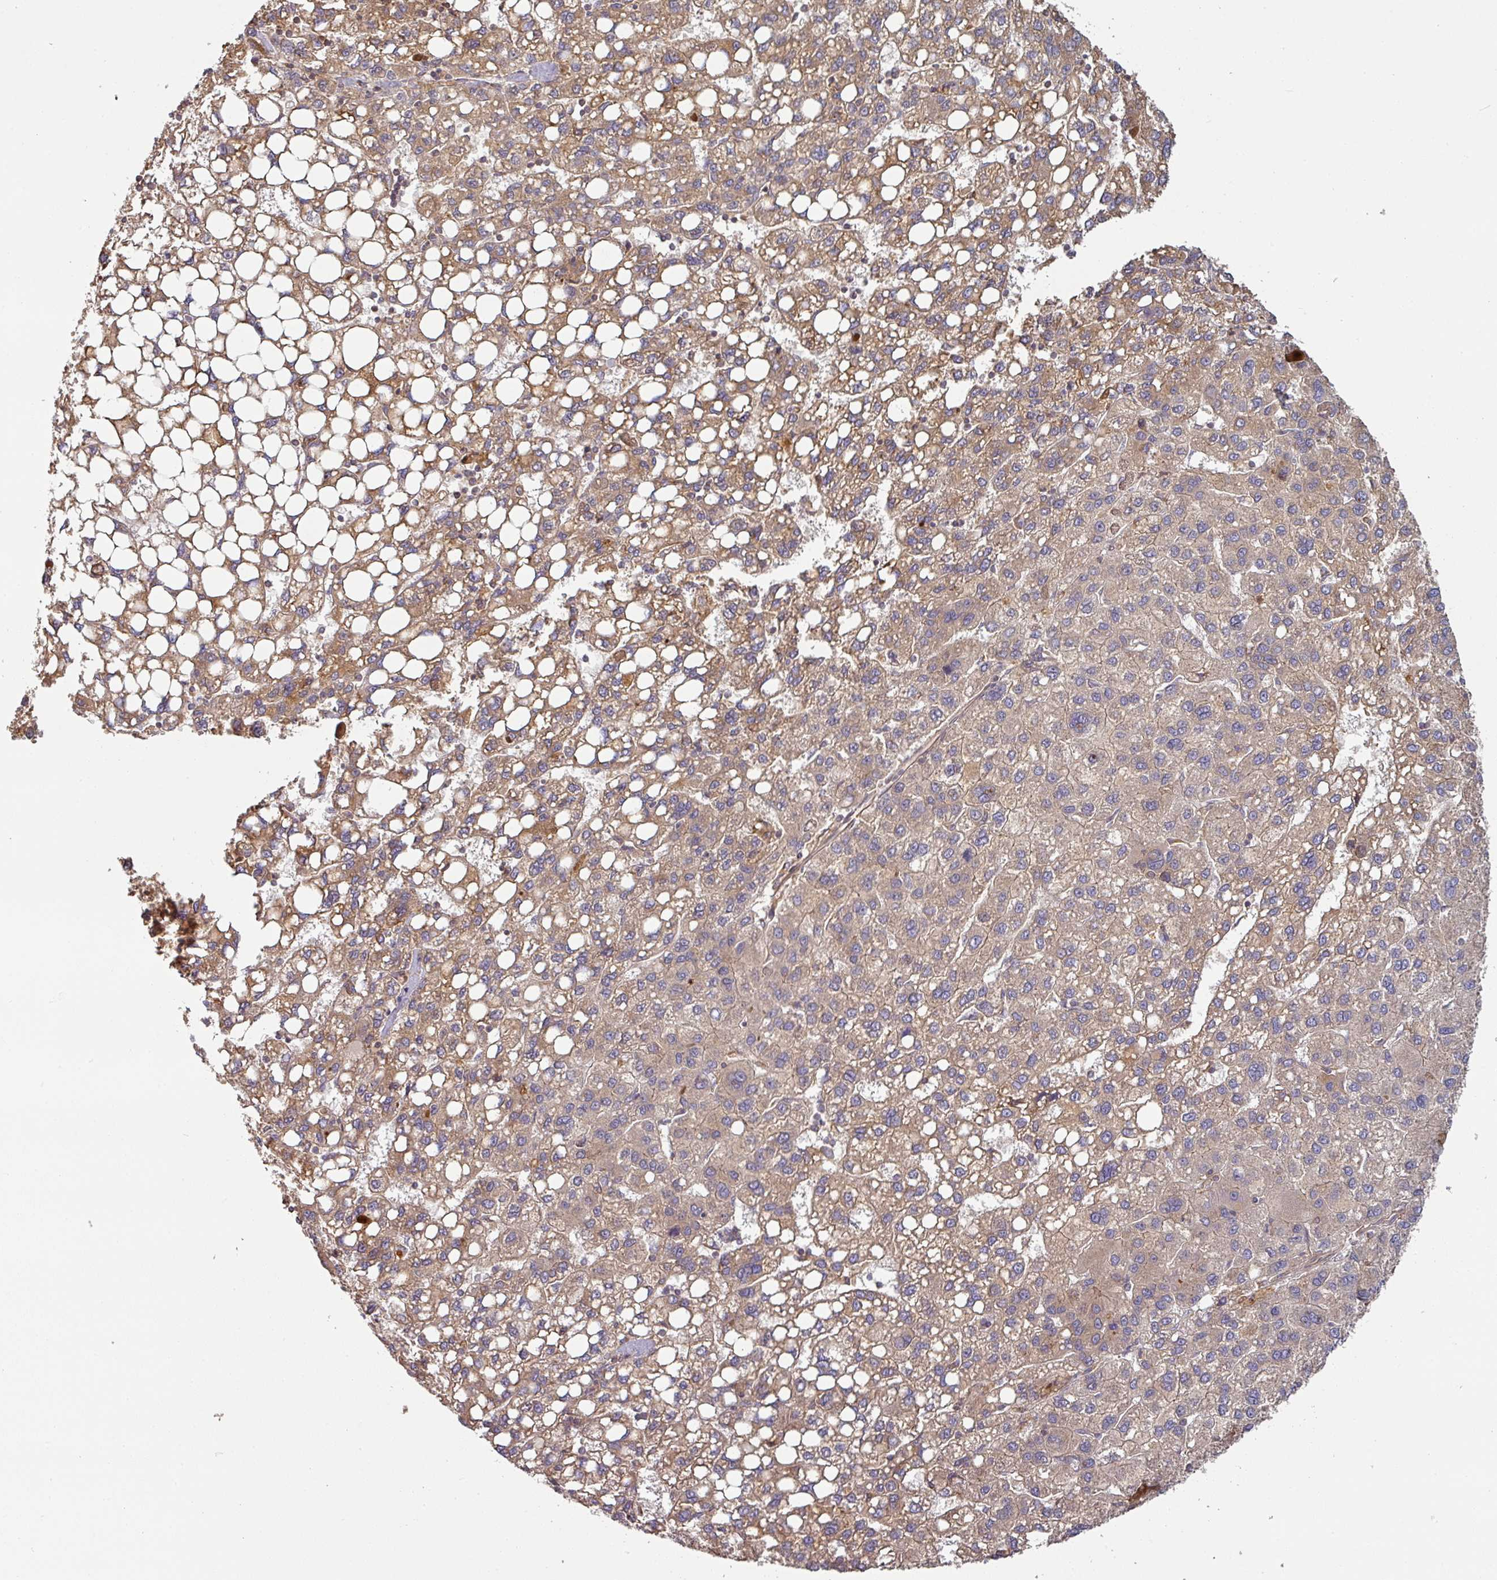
{"staining": {"intensity": "moderate", "quantity": ">75%", "location": "cytoplasmic/membranous"}, "tissue": "liver cancer", "cell_type": "Tumor cells", "image_type": "cancer", "snomed": [{"axis": "morphology", "description": "Carcinoma, Hepatocellular, NOS"}, {"axis": "topography", "description": "Liver"}], "caption": "The photomicrograph demonstrates a brown stain indicating the presence of a protein in the cytoplasmic/membranous of tumor cells in hepatocellular carcinoma (liver).", "gene": "SIK1", "patient": {"sex": "female", "age": 82}}